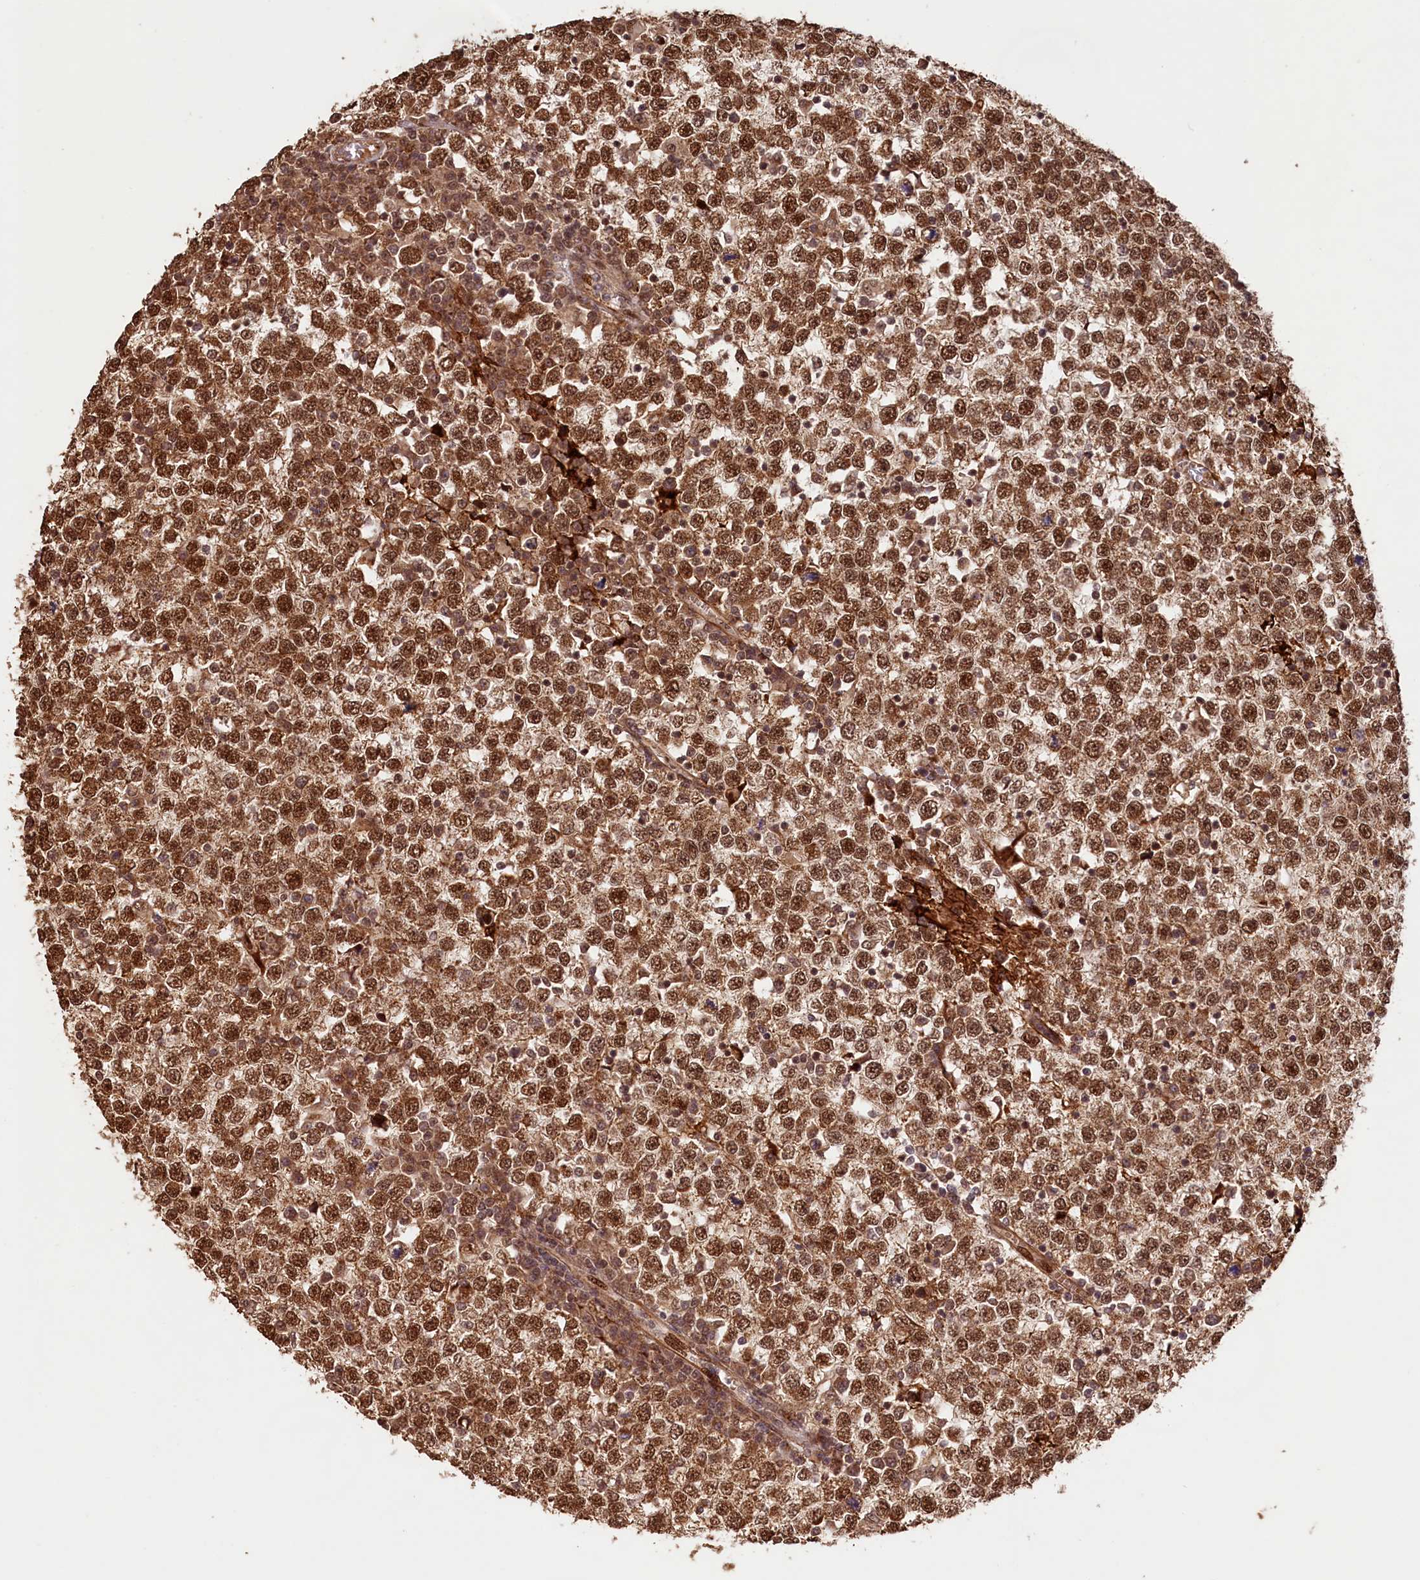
{"staining": {"intensity": "moderate", "quantity": ">75%", "location": "cytoplasmic/membranous,nuclear"}, "tissue": "testis cancer", "cell_type": "Tumor cells", "image_type": "cancer", "snomed": [{"axis": "morphology", "description": "Seminoma, NOS"}, {"axis": "topography", "description": "Testis"}], "caption": "A photomicrograph showing moderate cytoplasmic/membranous and nuclear expression in about >75% of tumor cells in testis seminoma, as visualized by brown immunohistochemical staining.", "gene": "SHPRH", "patient": {"sex": "male", "age": 65}}